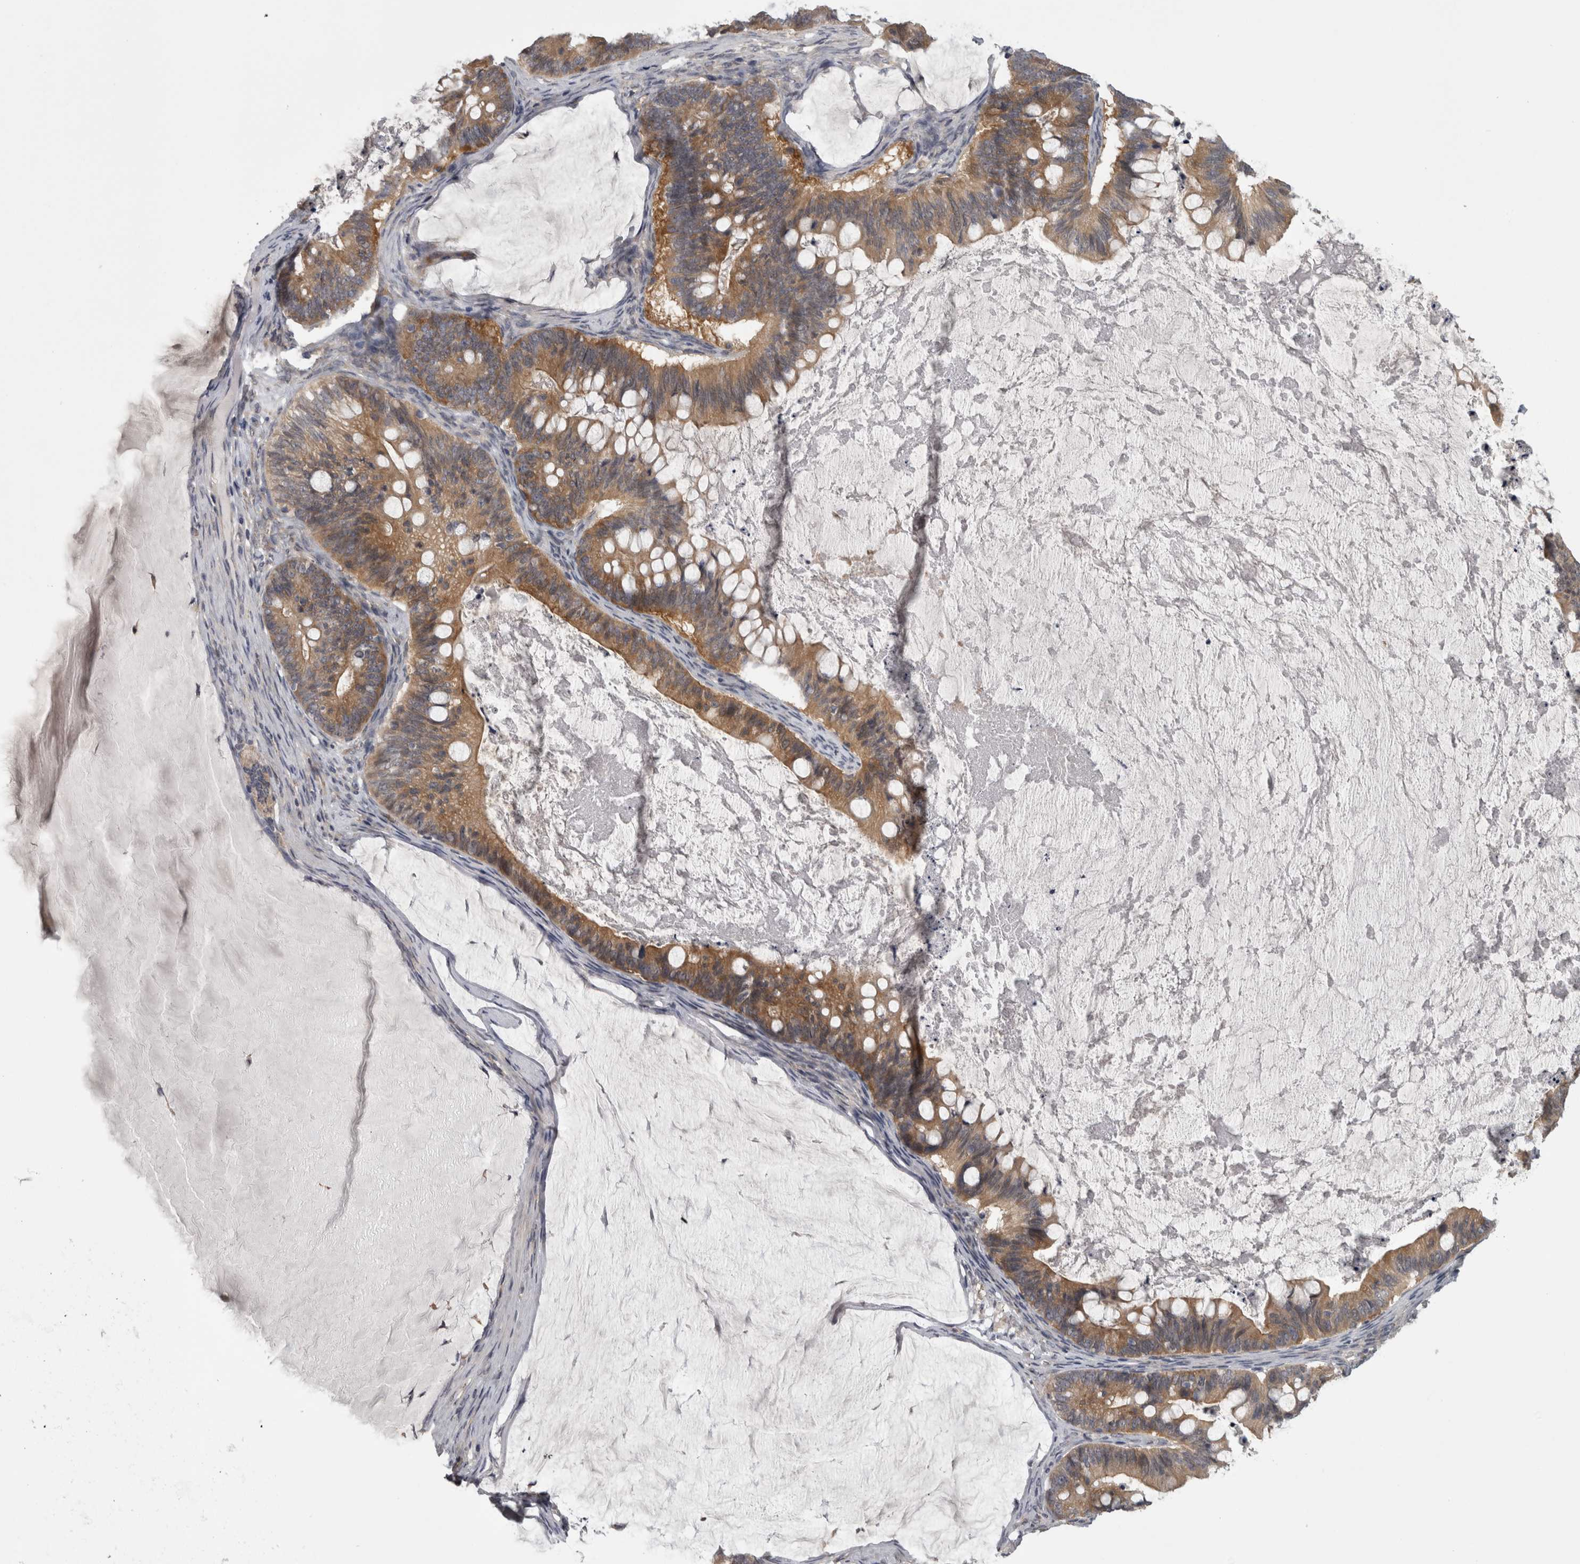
{"staining": {"intensity": "moderate", "quantity": ">75%", "location": "cytoplasmic/membranous"}, "tissue": "ovarian cancer", "cell_type": "Tumor cells", "image_type": "cancer", "snomed": [{"axis": "morphology", "description": "Cystadenocarcinoma, mucinous, NOS"}, {"axis": "topography", "description": "Ovary"}], "caption": "IHC micrograph of neoplastic tissue: ovarian mucinous cystadenocarcinoma stained using immunohistochemistry demonstrates medium levels of moderate protein expression localized specifically in the cytoplasmic/membranous of tumor cells, appearing as a cytoplasmic/membranous brown color.", "gene": "PRKCI", "patient": {"sex": "female", "age": 61}}